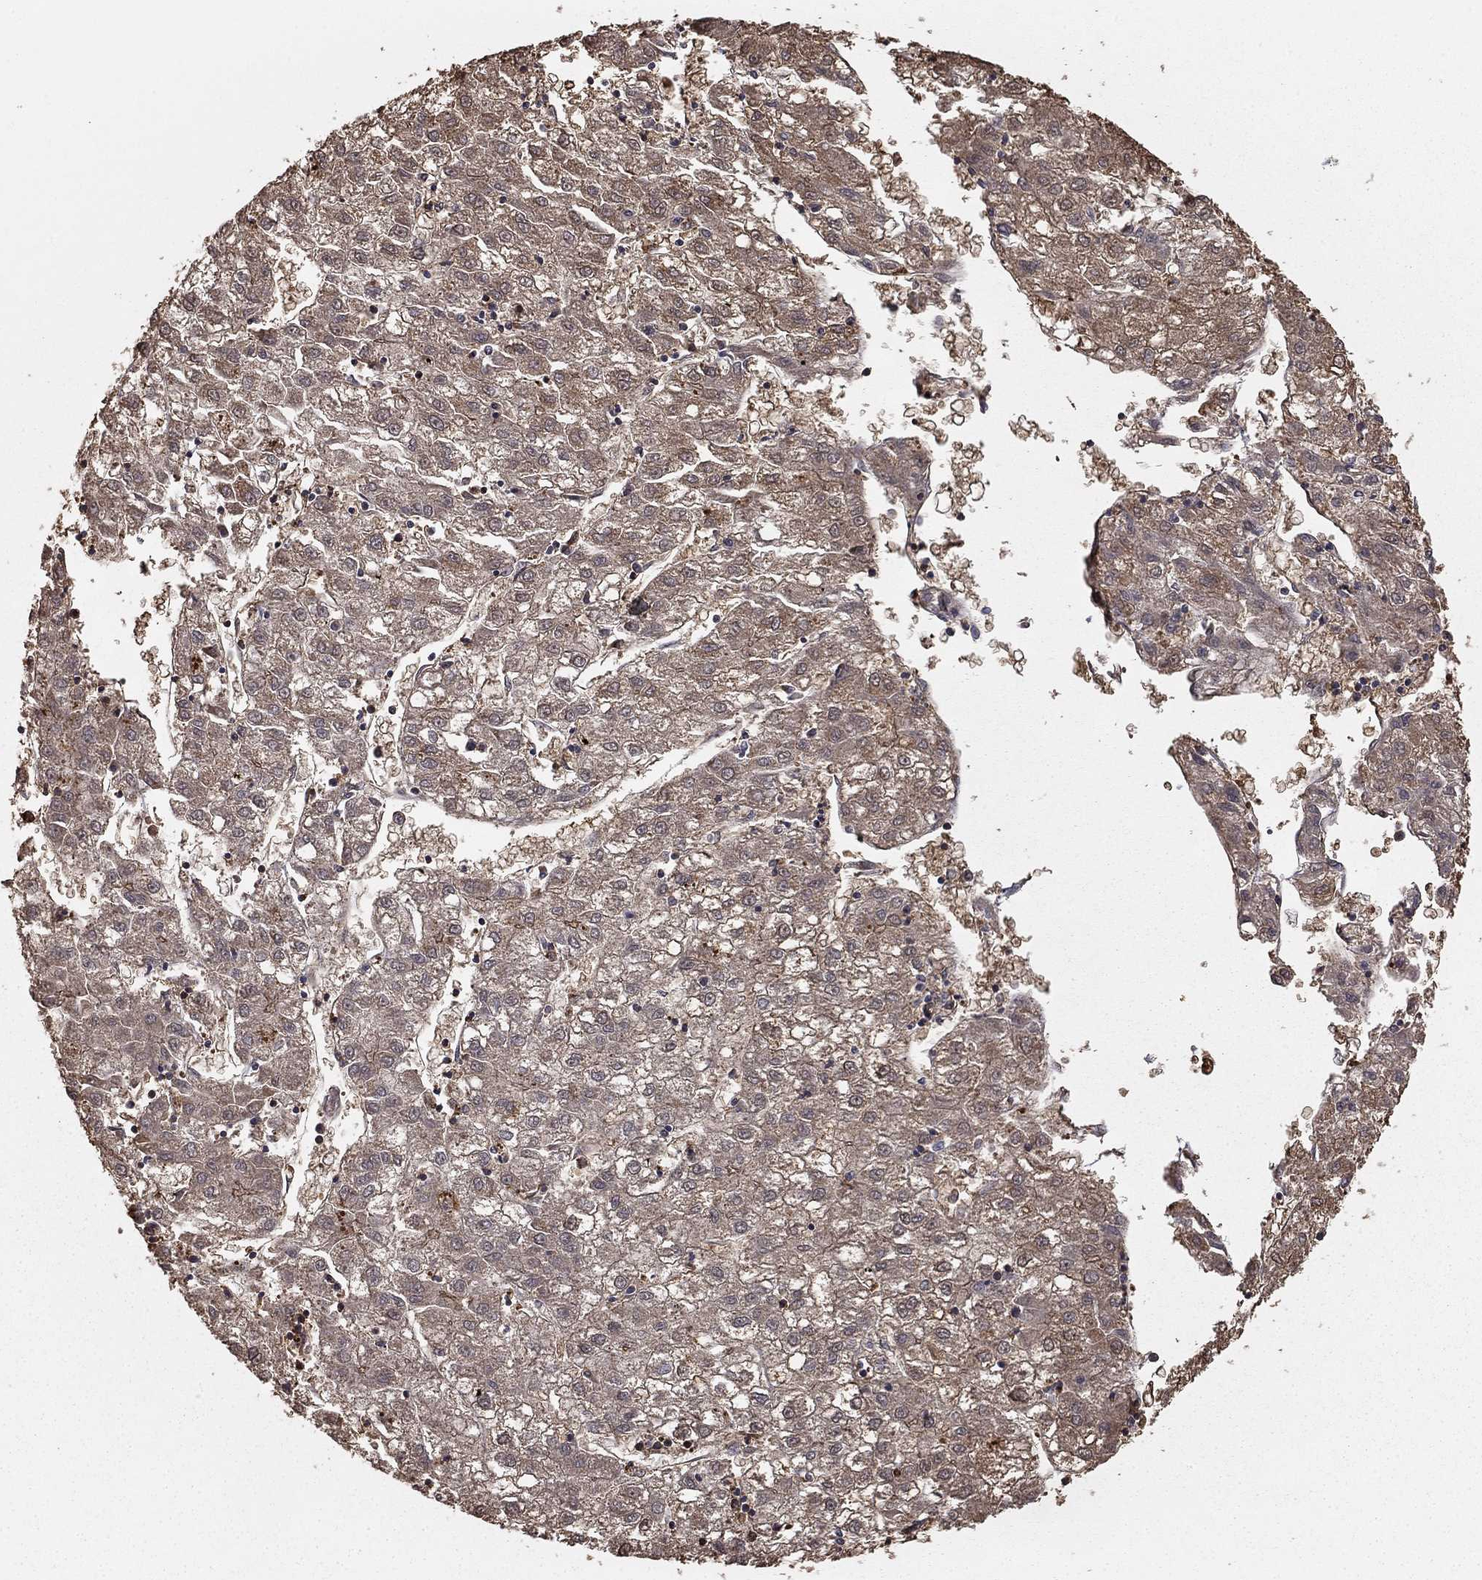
{"staining": {"intensity": "negative", "quantity": "none", "location": "none"}, "tissue": "liver cancer", "cell_type": "Tumor cells", "image_type": "cancer", "snomed": [{"axis": "morphology", "description": "Carcinoma, Hepatocellular, NOS"}, {"axis": "topography", "description": "Liver"}], "caption": "The image reveals no staining of tumor cells in liver cancer.", "gene": "HABP4", "patient": {"sex": "male", "age": 72}}